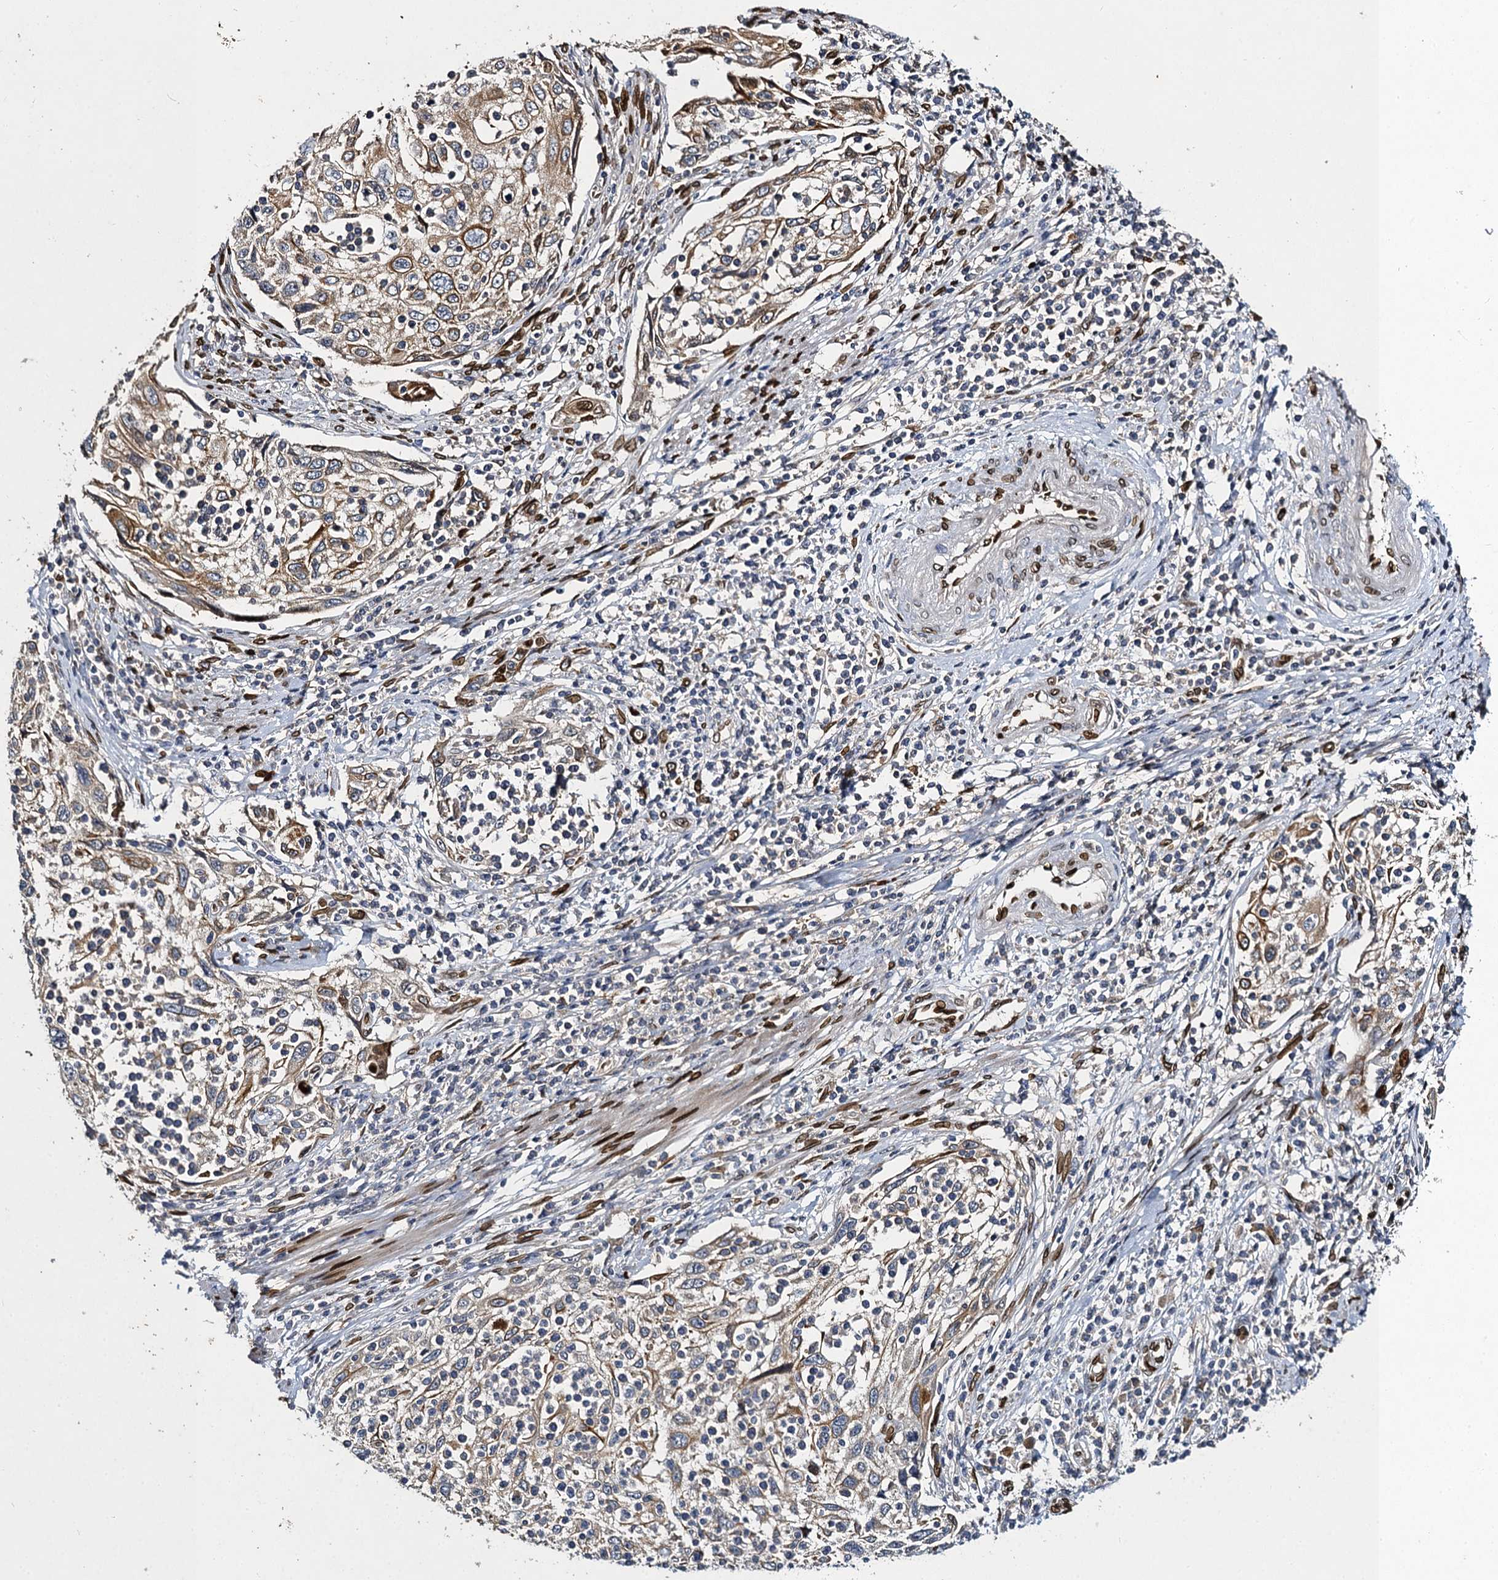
{"staining": {"intensity": "moderate", "quantity": "25%-75%", "location": "cytoplasmic/membranous"}, "tissue": "cervical cancer", "cell_type": "Tumor cells", "image_type": "cancer", "snomed": [{"axis": "morphology", "description": "Squamous cell carcinoma, NOS"}, {"axis": "topography", "description": "Cervix"}], "caption": "IHC (DAB) staining of cervical cancer (squamous cell carcinoma) shows moderate cytoplasmic/membranous protein expression in approximately 25%-75% of tumor cells.", "gene": "SLC11A2", "patient": {"sex": "female", "age": 70}}